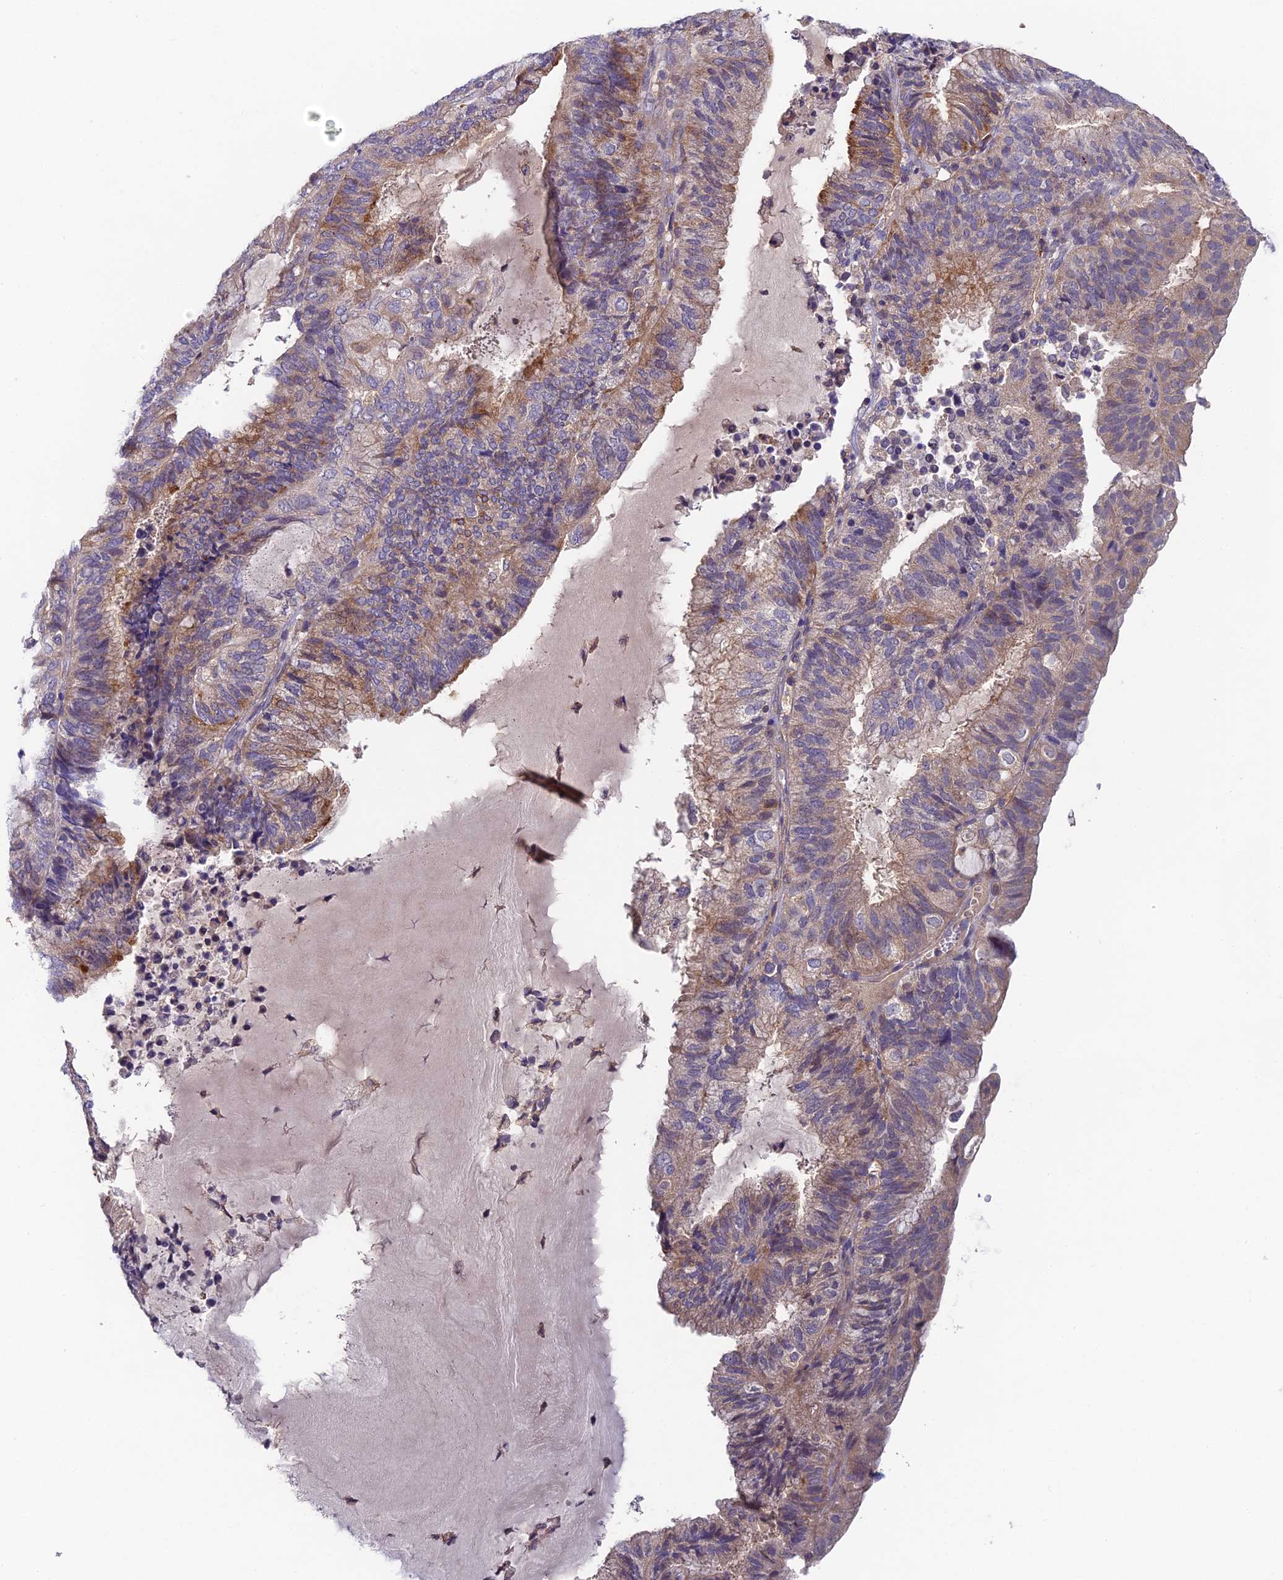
{"staining": {"intensity": "moderate", "quantity": "<25%", "location": "cytoplasmic/membranous"}, "tissue": "endometrial cancer", "cell_type": "Tumor cells", "image_type": "cancer", "snomed": [{"axis": "morphology", "description": "Adenocarcinoma, NOS"}, {"axis": "topography", "description": "Endometrium"}], "caption": "Tumor cells exhibit moderate cytoplasmic/membranous positivity in approximately <25% of cells in endometrial adenocarcinoma.", "gene": "ADAMTS13", "patient": {"sex": "female", "age": 81}}